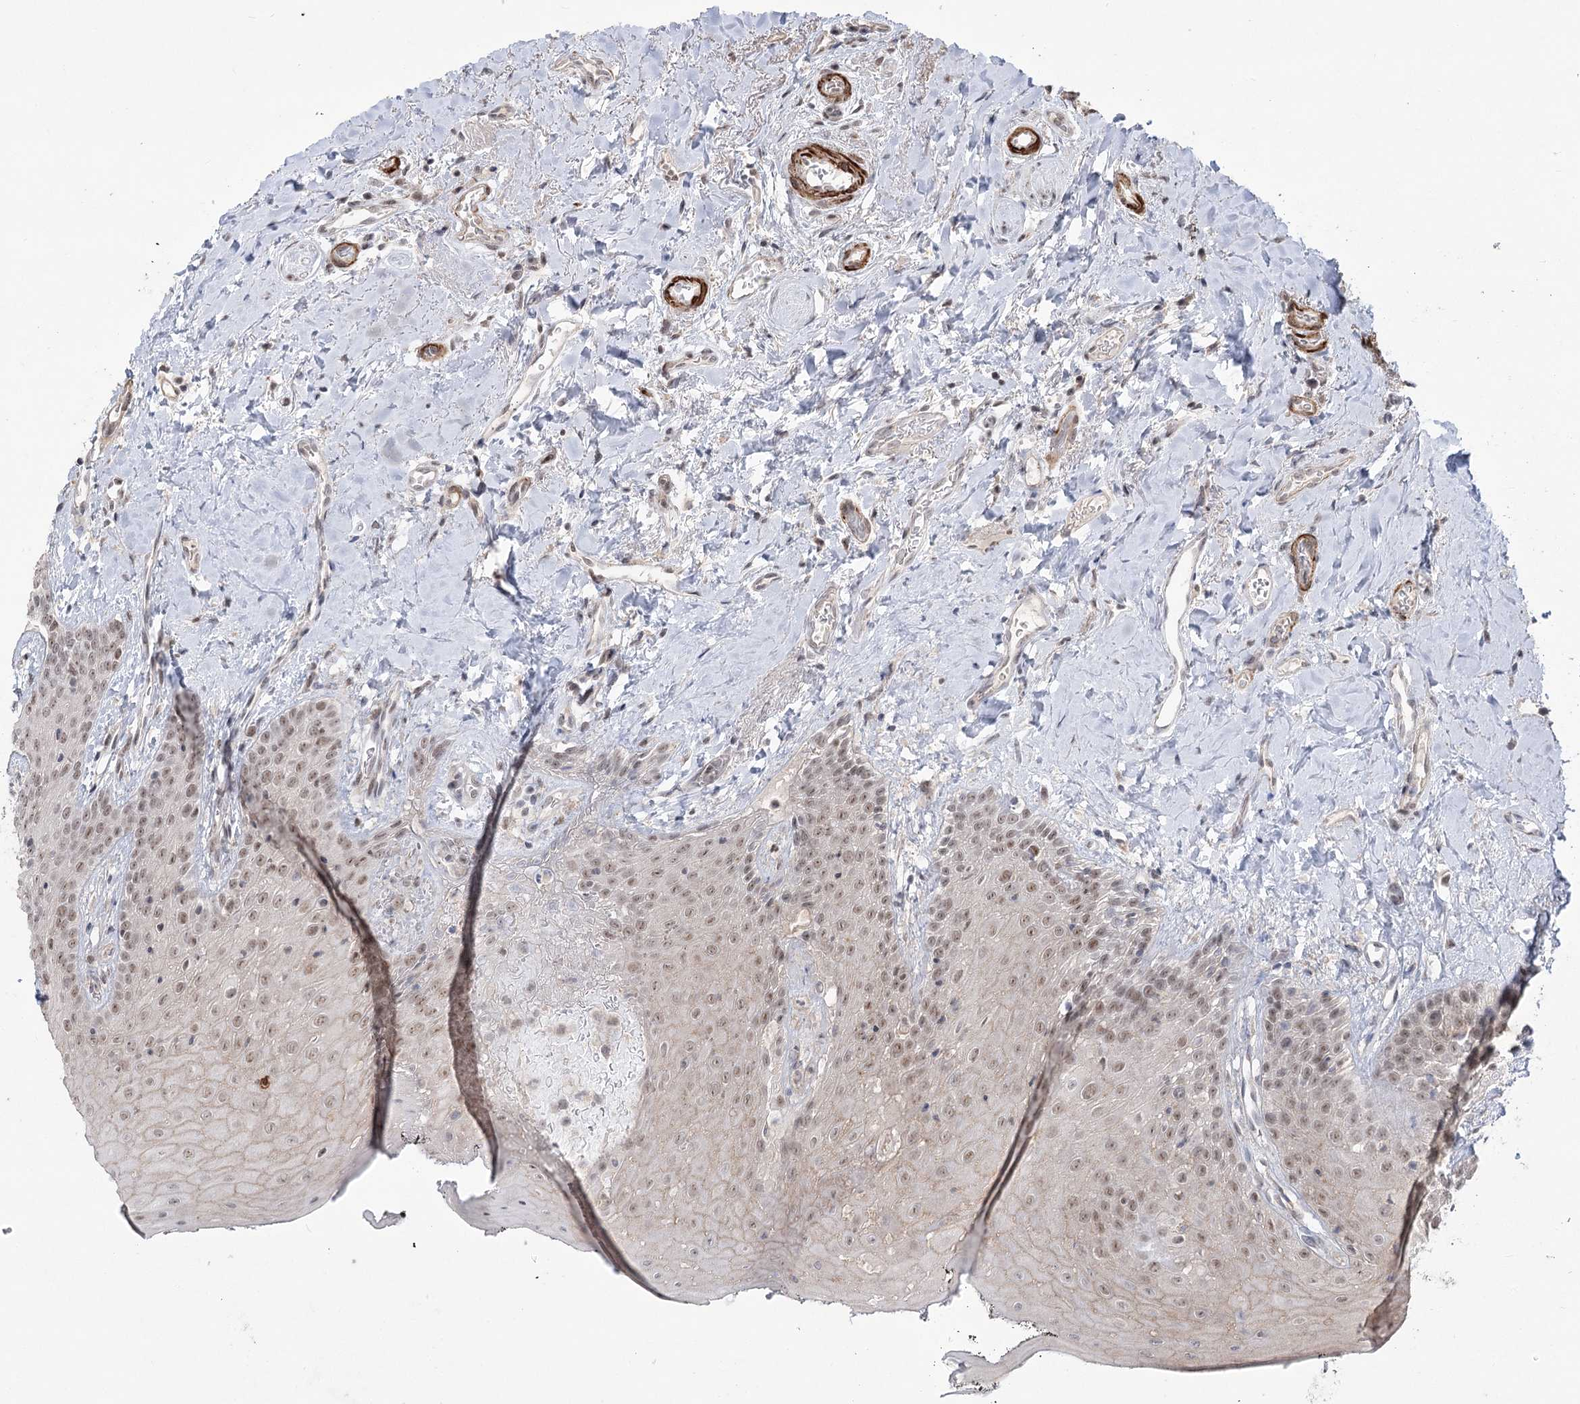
{"staining": {"intensity": "weak", "quantity": "25%-75%", "location": "nuclear"}, "tissue": "oral mucosa", "cell_type": "Squamous epithelial cells", "image_type": "normal", "snomed": [{"axis": "morphology", "description": "Normal tissue, NOS"}, {"axis": "topography", "description": "Oral tissue"}], "caption": "Immunohistochemistry of normal oral mucosa reveals low levels of weak nuclear staining in about 25%-75% of squamous epithelial cells.", "gene": "ZSCAN23", "patient": {"sex": "male", "age": 74}}